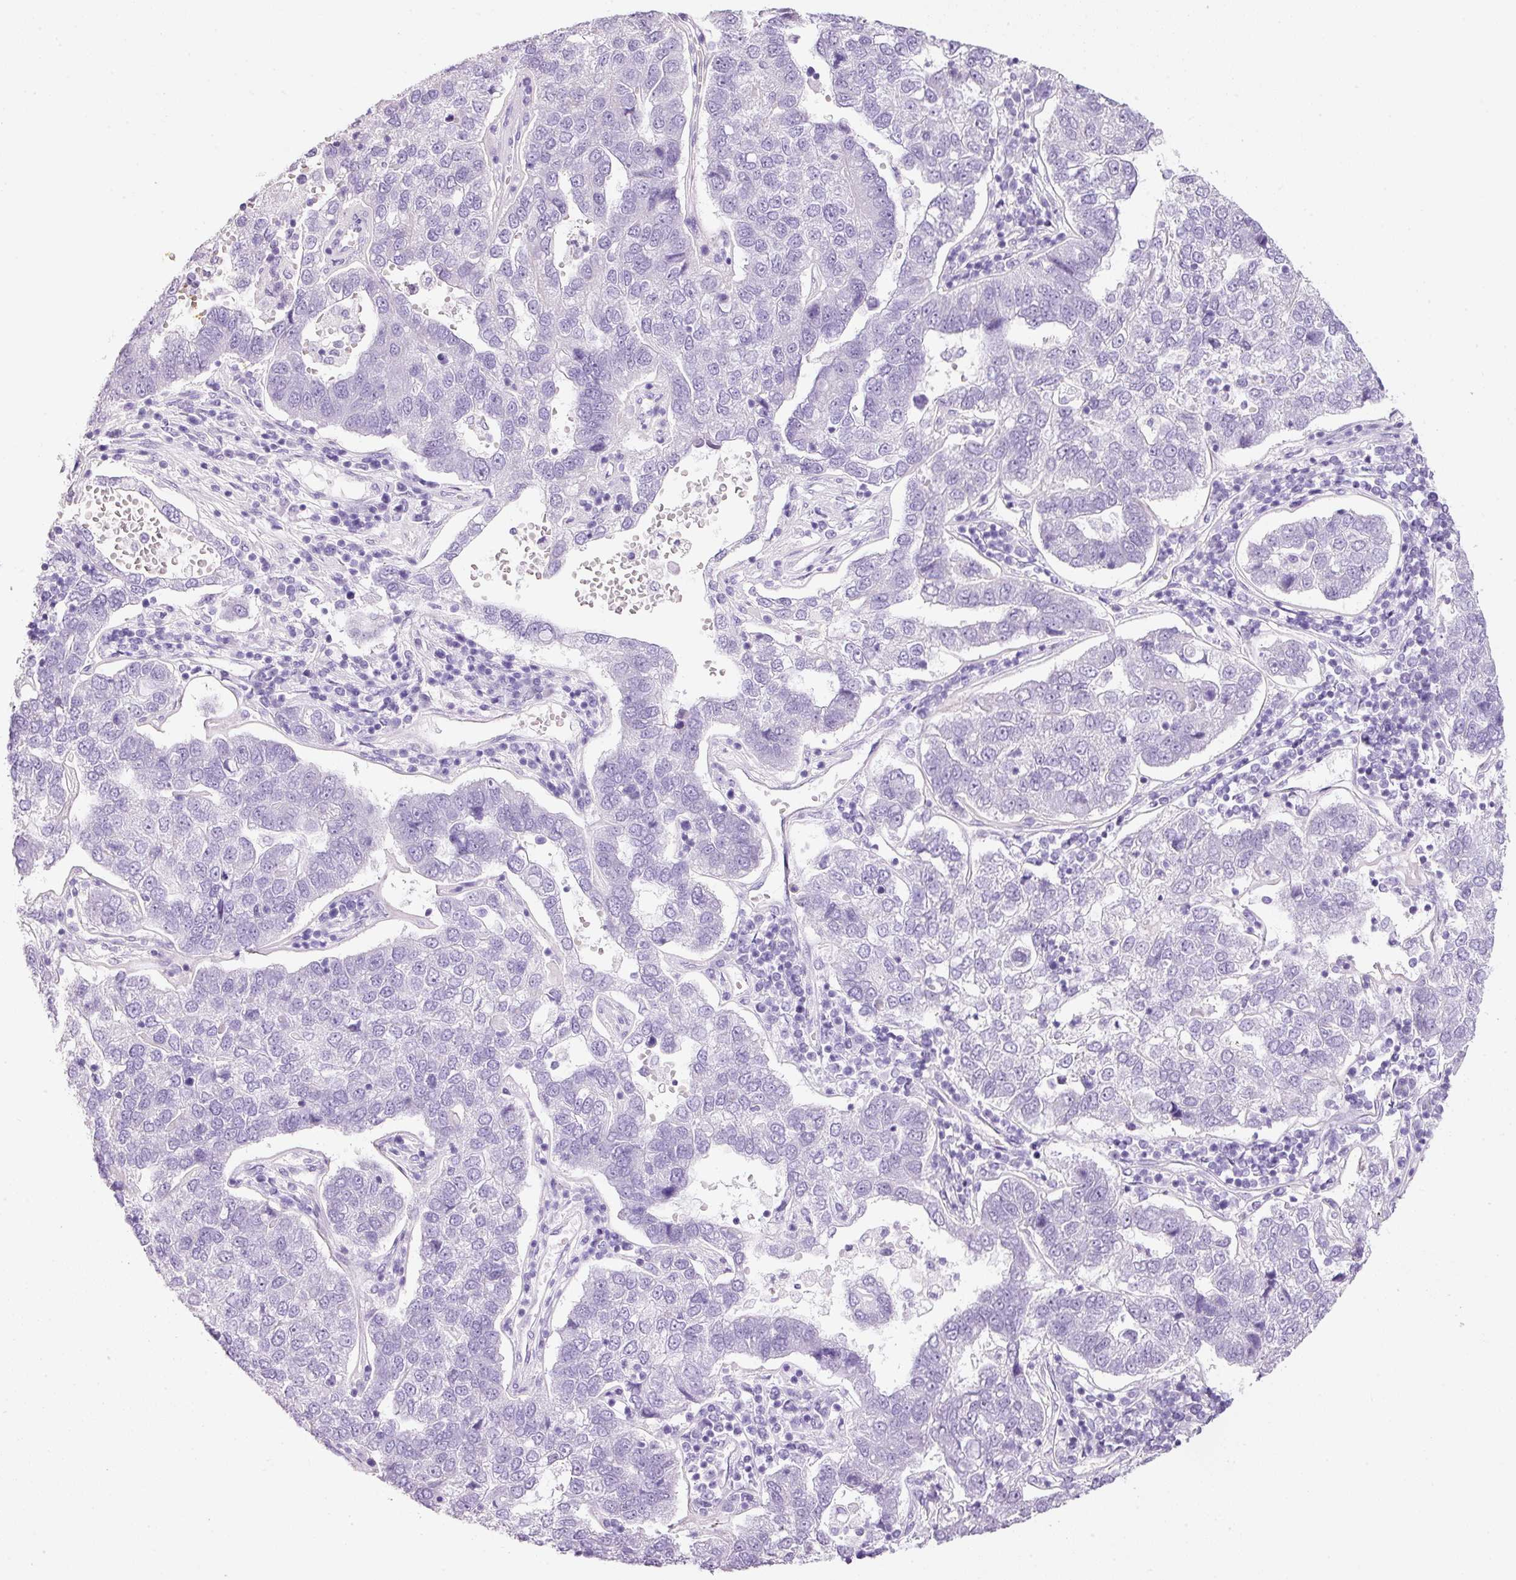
{"staining": {"intensity": "negative", "quantity": "none", "location": "none"}, "tissue": "pancreatic cancer", "cell_type": "Tumor cells", "image_type": "cancer", "snomed": [{"axis": "morphology", "description": "Adenocarcinoma, NOS"}, {"axis": "topography", "description": "Pancreas"}], "caption": "Immunohistochemical staining of human pancreatic adenocarcinoma reveals no significant staining in tumor cells.", "gene": "BSND", "patient": {"sex": "female", "age": 61}}